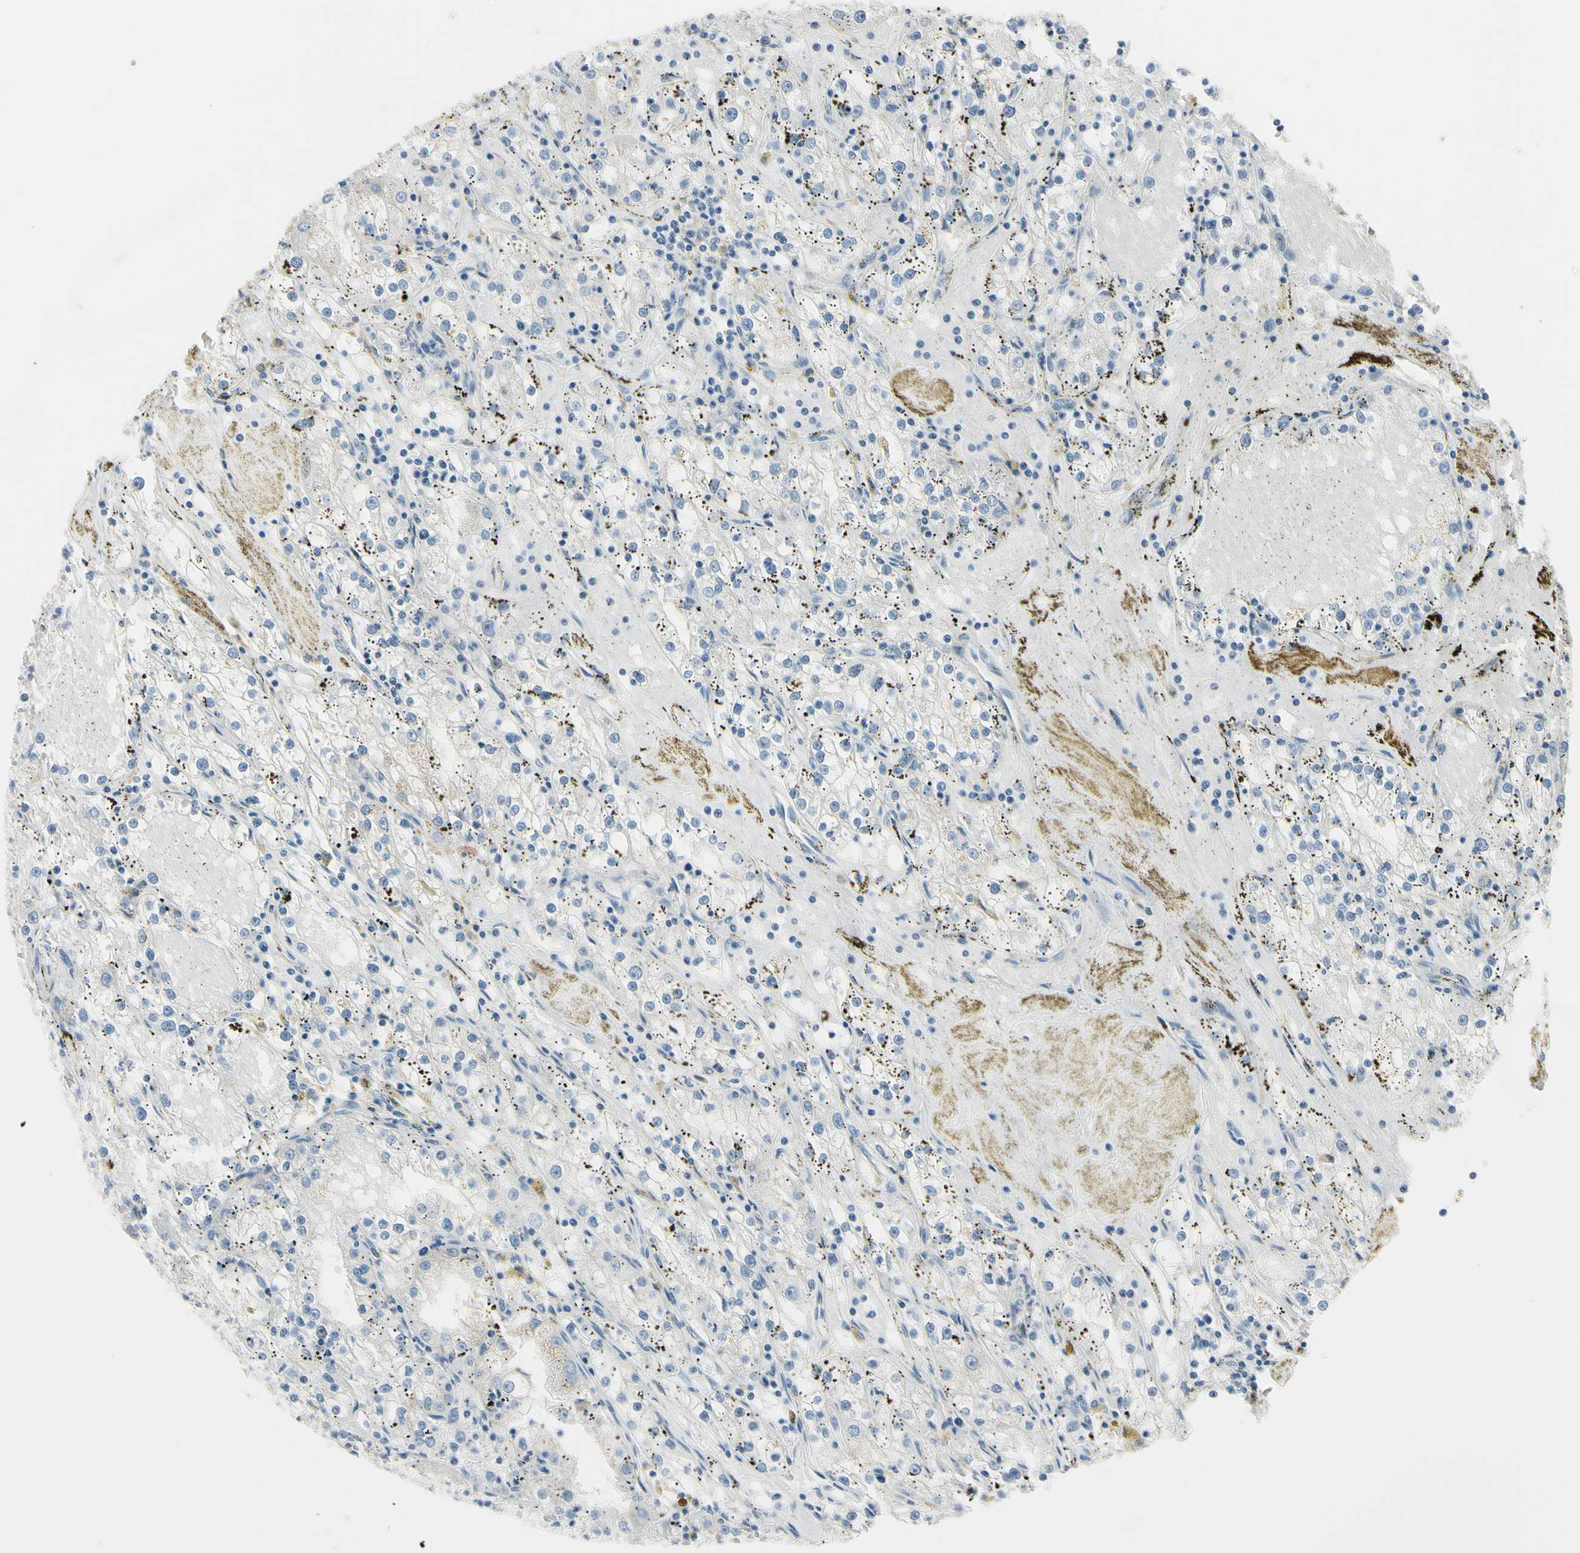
{"staining": {"intensity": "negative", "quantity": "none", "location": "none"}, "tissue": "renal cancer", "cell_type": "Tumor cells", "image_type": "cancer", "snomed": [{"axis": "morphology", "description": "Adenocarcinoma, NOS"}, {"axis": "topography", "description": "Kidney"}], "caption": "High power microscopy photomicrograph of an IHC photomicrograph of renal cancer (adenocarcinoma), revealing no significant staining in tumor cells.", "gene": "ASB9", "patient": {"sex": "male", "age": 56}}